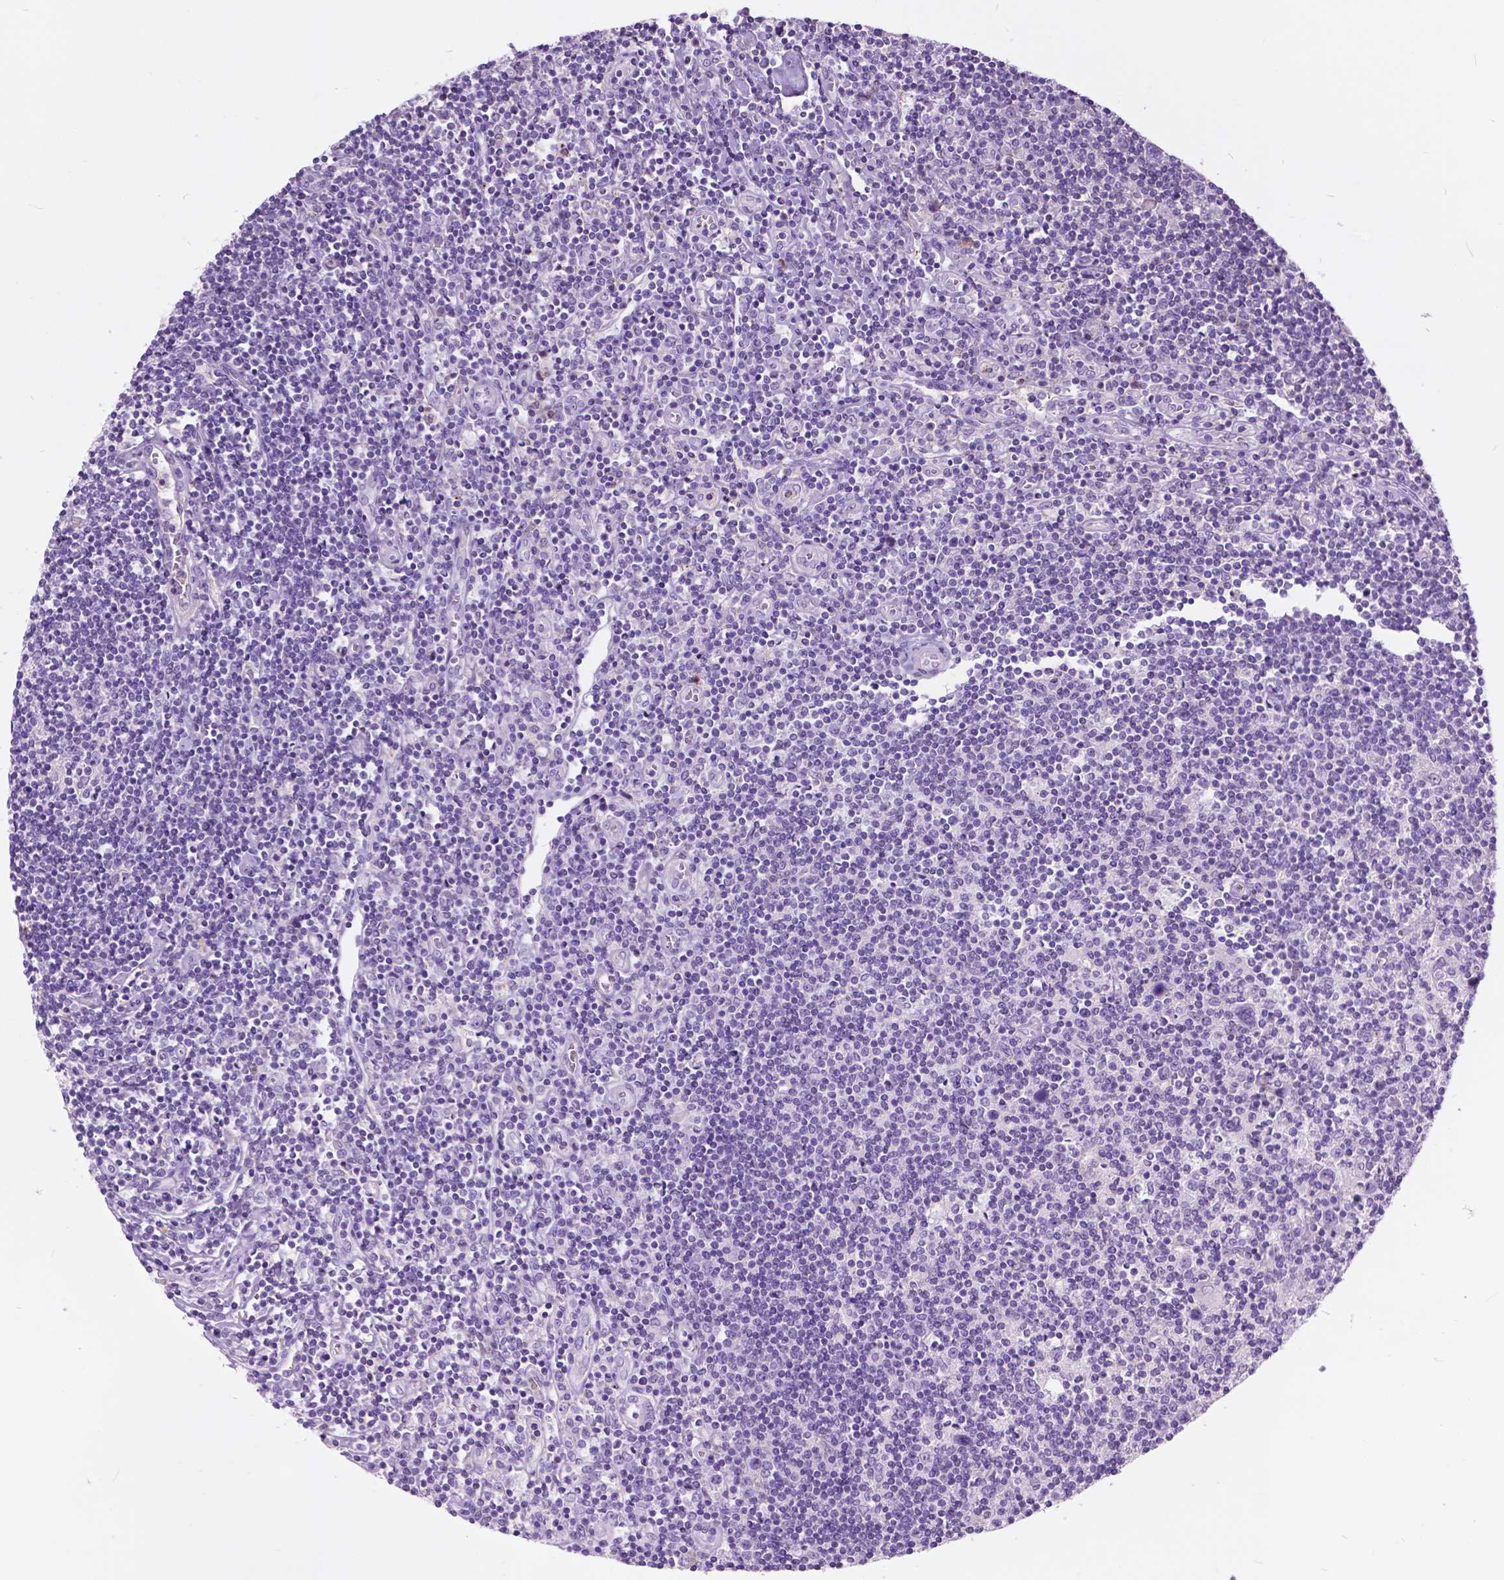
{"staining": {"intensity": "negative", "quantity": "none", "location": "none"}, "tissue": "lymphoma", "cell_type": "Tumor cells", "image_type": "cancer", "snomed": [{"axis": "morphology", "description": "Hodgkin's disease, NOS"}, {"axis": "topography", "description": "Lymph node"}], "caption": "Protein analysis of lymphoma displays no significant expression in tumor cells.", "gene": "PRR35", "patient": {"sex": "male", "age": 40}}